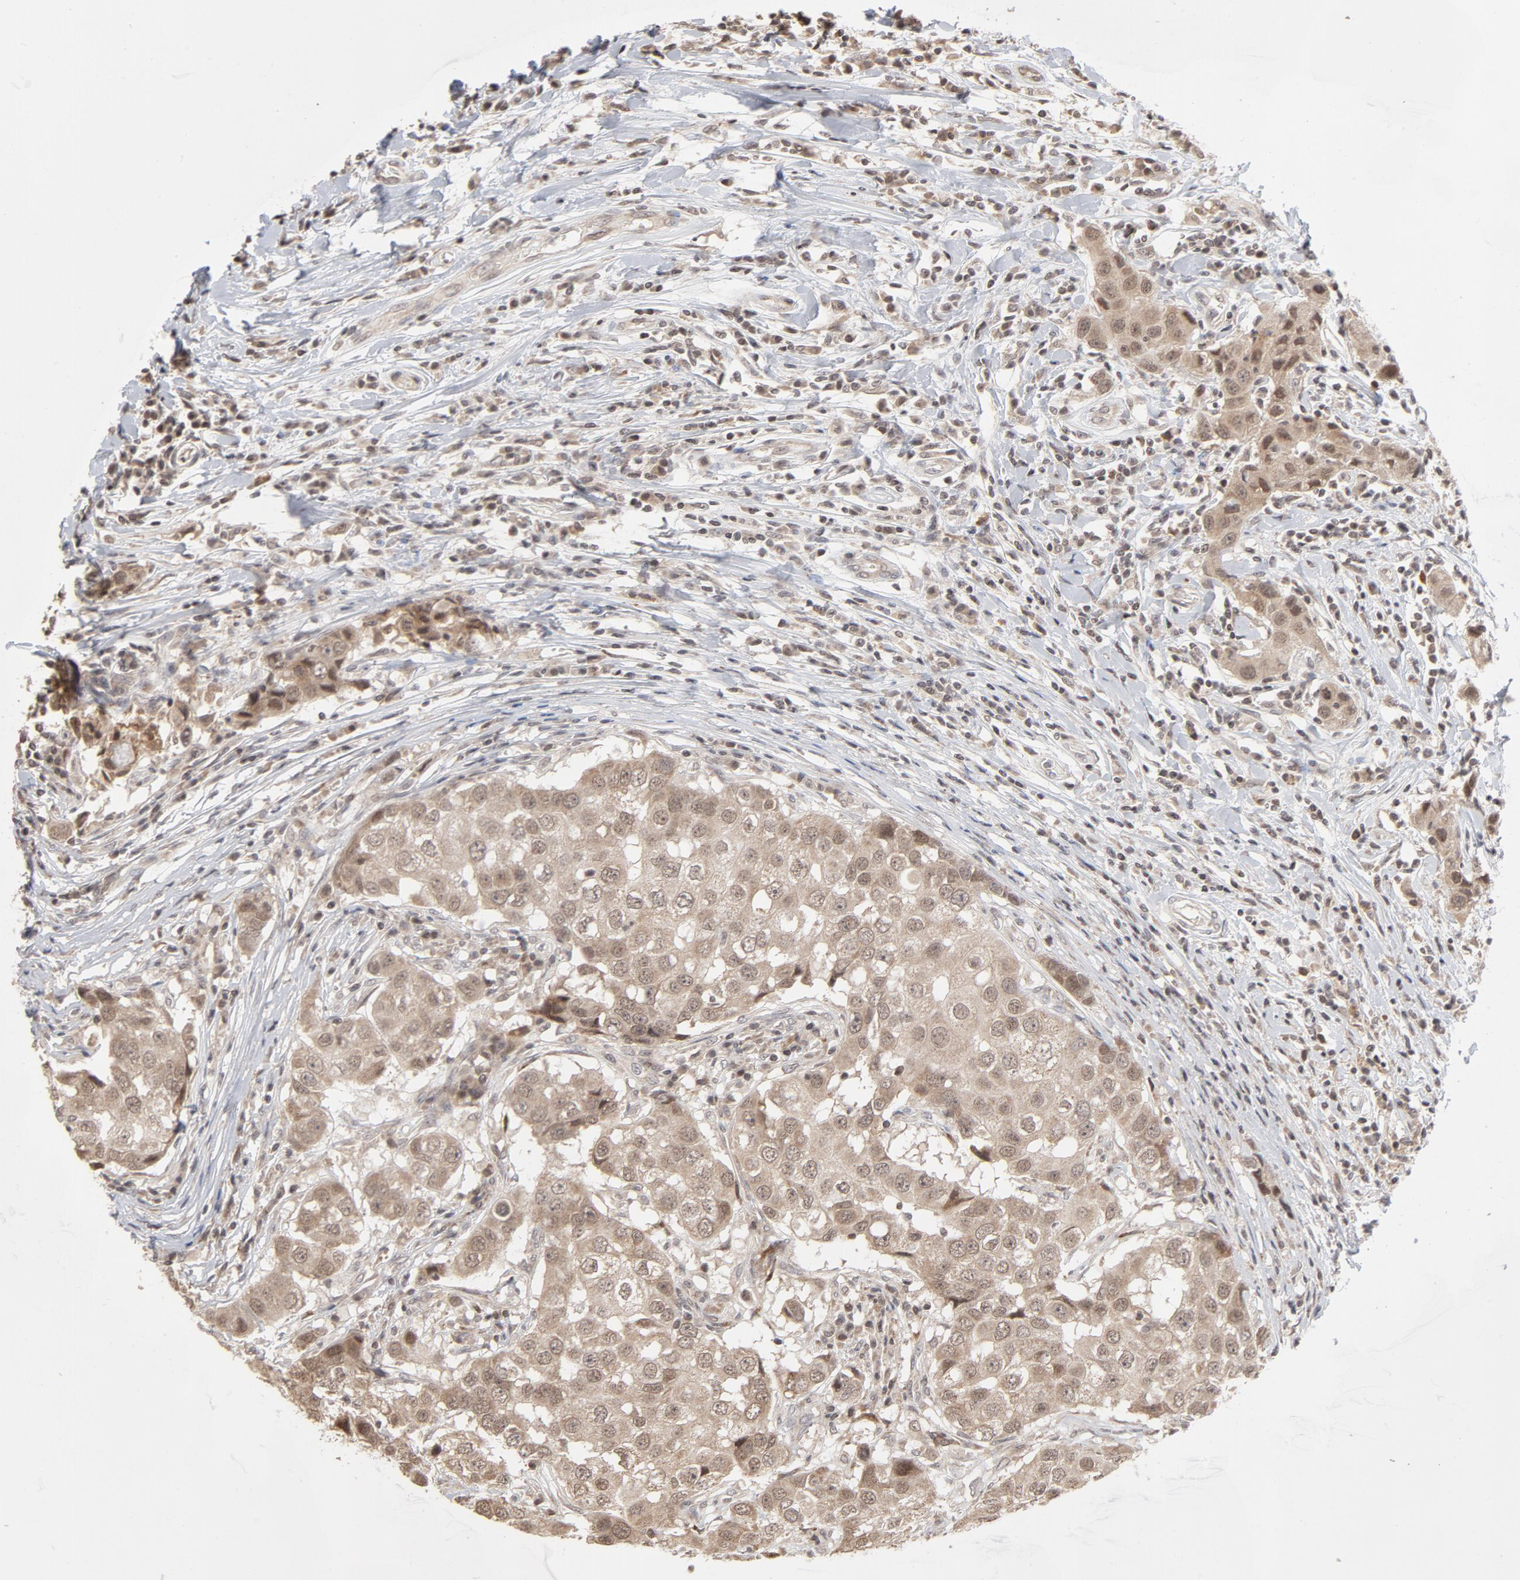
{"staining": {"intensity": "weak", "quantity": ">75%", "location": "cytoplasmic/membranous,nuclear"}, "tissue": "breast cancer", "cell_type": "Tumor cells", "image_type": "cancer", "snomed": [{"axis": "morphology", "description": "Duct carcinoma"}, {"axis": "topography", "description": "Breast"}], "caption": "Approximately >75% of tumor cells in human infiltrating ductal carcinoma (breast) reveal weak cytoplasmic/membranous and nuclear protein staining as visualized by brown immunohistochemical staining.", "gene": "ARIH1", "patient": {"sex": "female", "age": 27}}